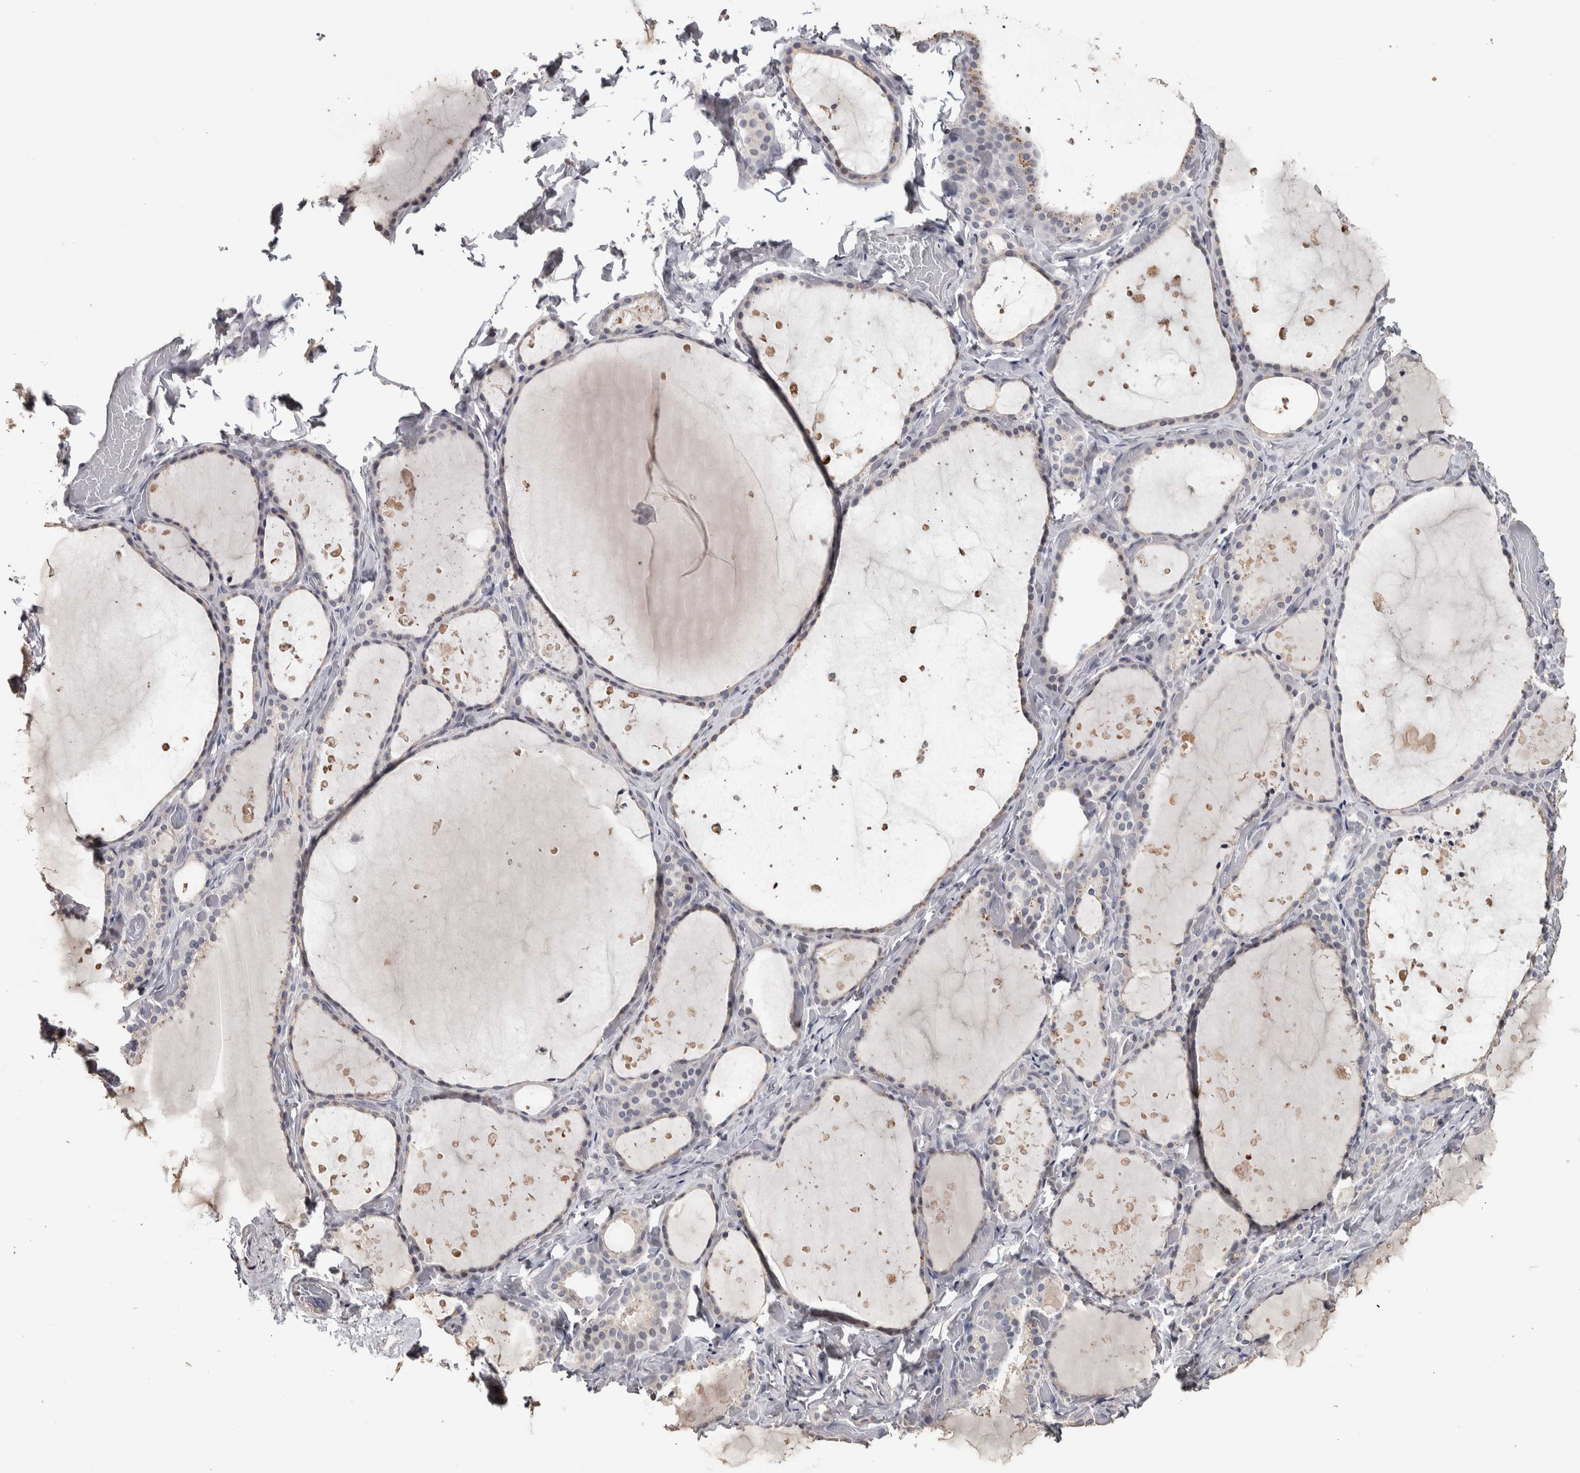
{"staining": {"intensity": "negative", "quantity": "none", "location": "none"}, "tissue": "thyroid gland", "cell_type": "Glandular cells", "image_type": "normal", "snomed": [{"axis": "morphology", "description": "Normal tissue, NOS"}, {"axis": "topography", "description": "Thyroid gland"}], "caption": "Immunohistochemical staining of unremarkable human thyroid gland shows no significant positivity in glandular cells.", "gene": "NECAB1", "patient": {"sex": "female", "age": 44}}